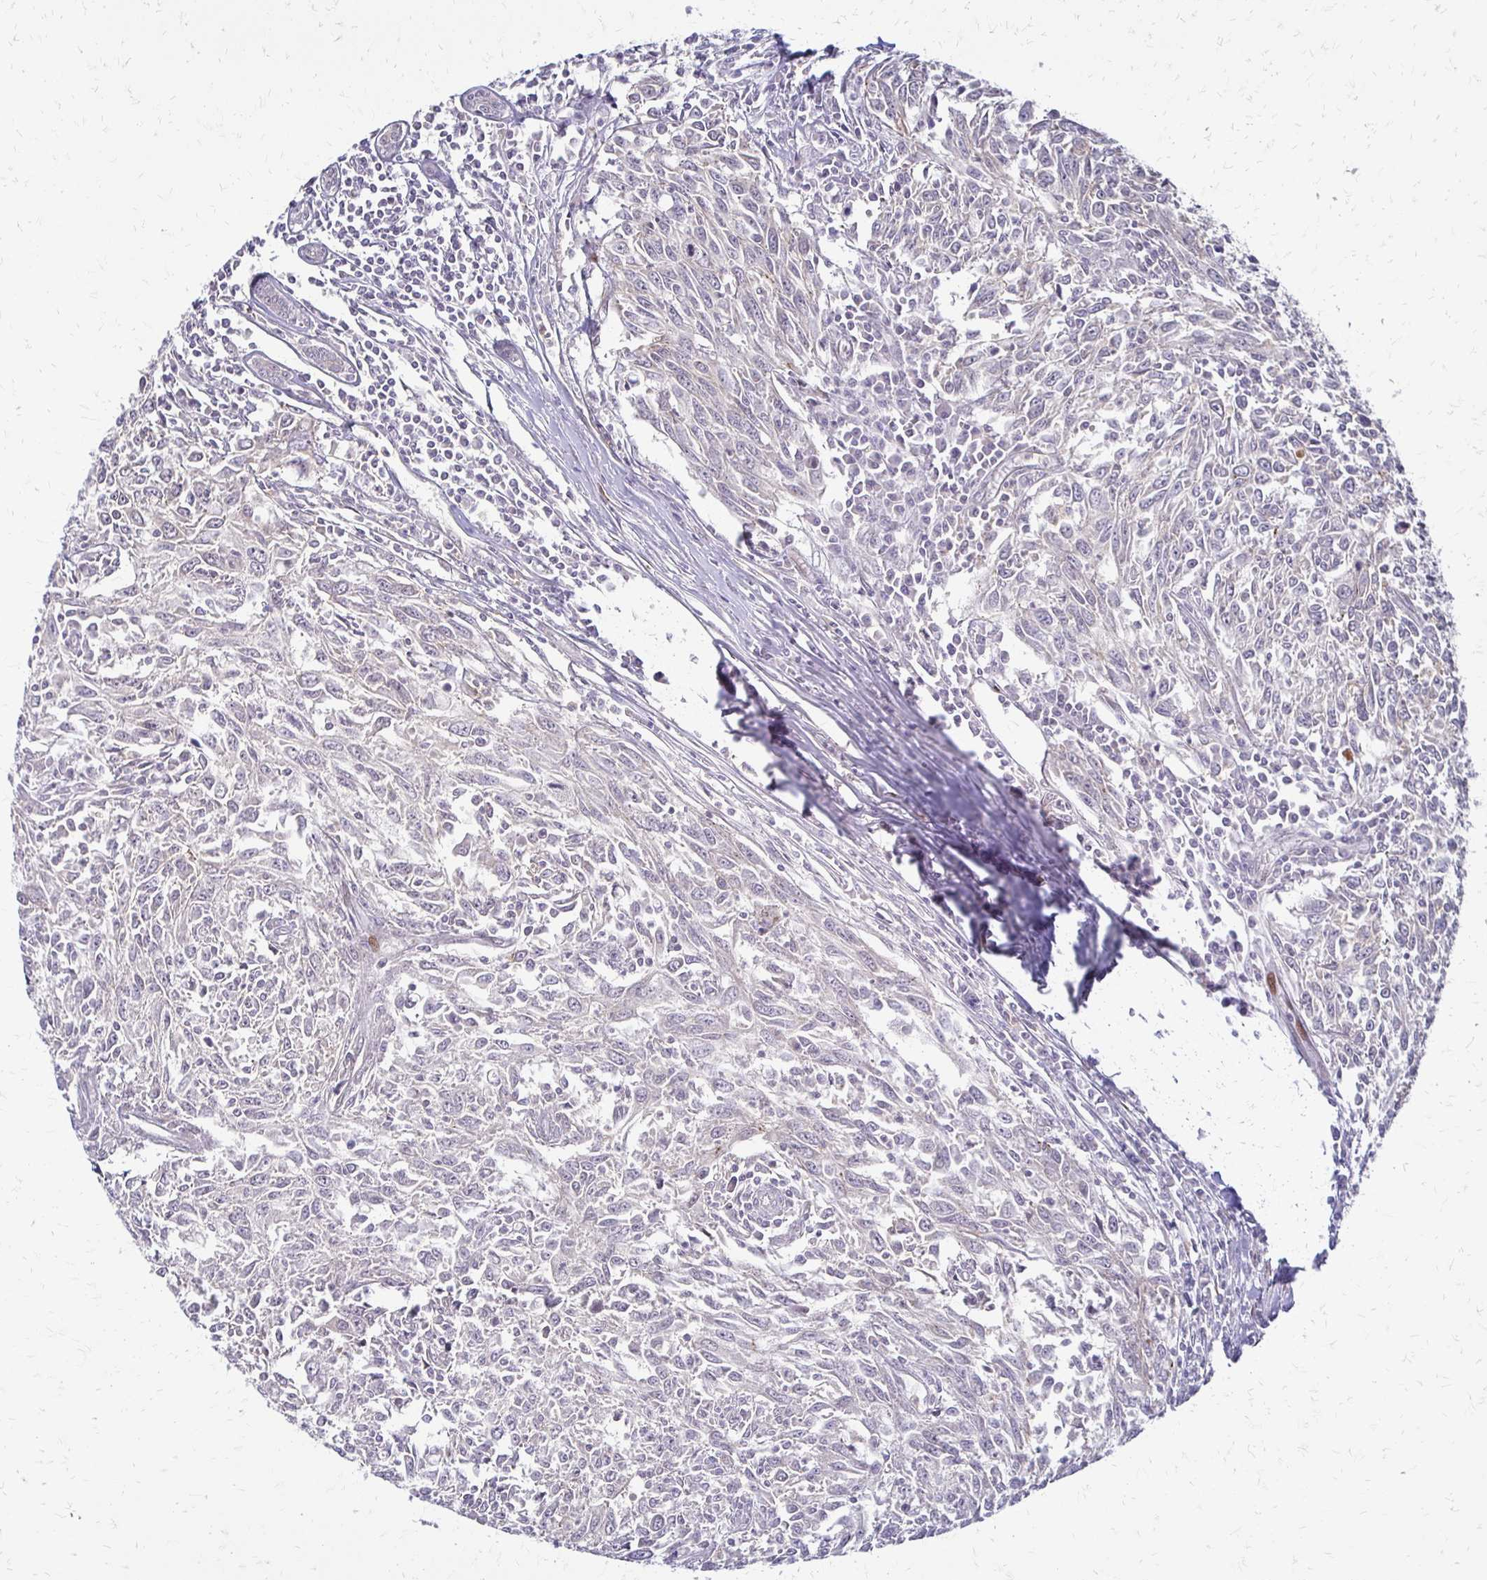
{"staining": {"intensity": "negative", "quantity": "none", "location": "none"}, "tissue": "breast cancer", "cell_type": "Tumor cells", "image_type": "cancer", "snomed": [{"axis": "morphology", "description": "Duct carcinoma"}, {"axis": "topography", "description": "Breast"}], "caption": "A micrograph of human breast cancer (infiltrating ductal carcinoma) is negative for staining in tumor cells.", "gene": "TRIR", "patient": {"sex": "female", "age": 50}}